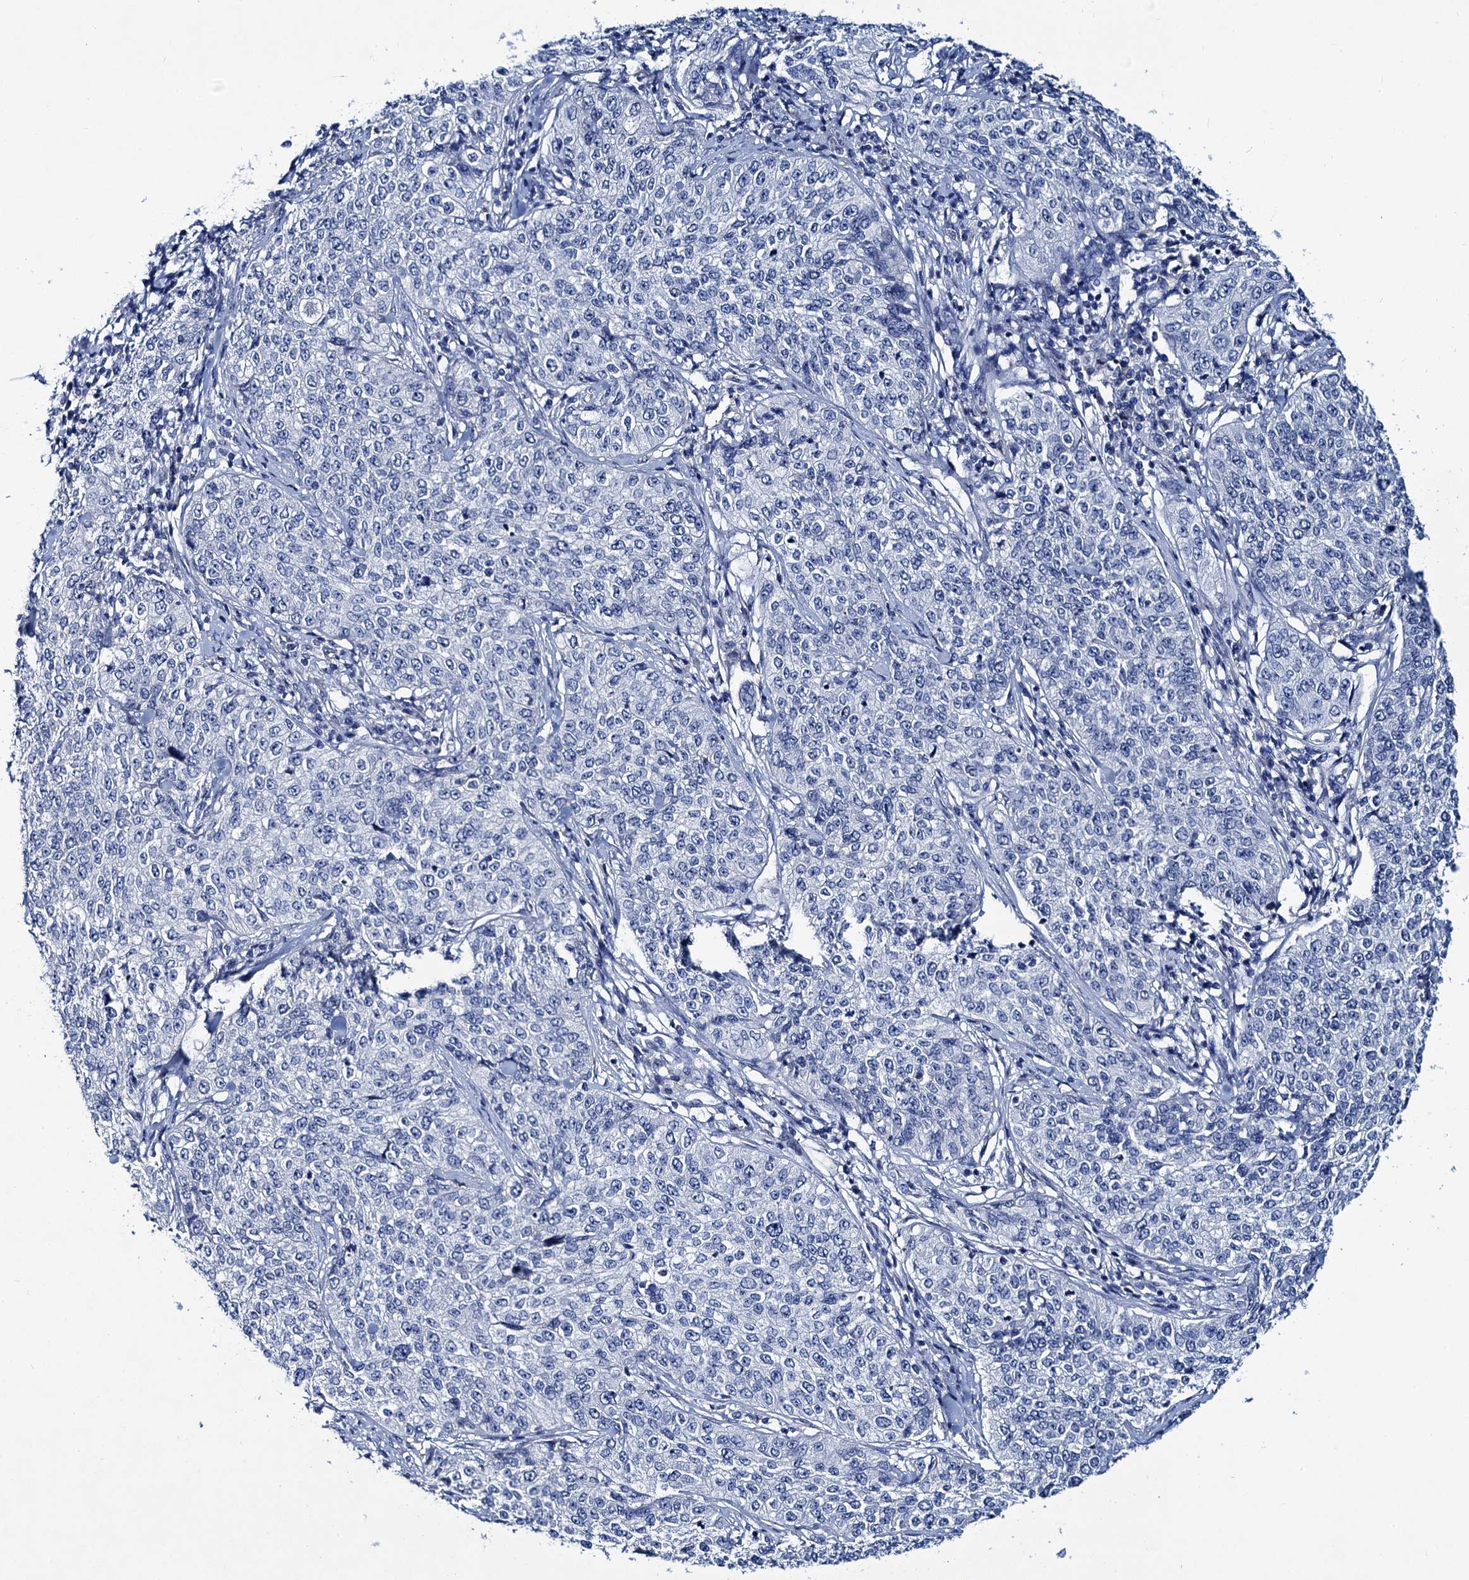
{"staining": {"intensity": "negative", "quantity": "none", "location": "none"}, "tissue": "cervical cancer", "cell_type": "Tumor cells", "image_type": "cancer", "snomed": [{"axis": "morphology", "description": "Squamous cell carcinoma, NOS"}, {"axis": "topography", "description": "Cervix"}], "caption": "Tumor cells are negative for protein expression in human cervical cancer (squamous cell carcinoma). (Brightfield microscopy of DAB (3,3'-diaminobenzidine) IHC at high magnification).", "gene": "RTKN2", "patient": {"sex": "female", "age": 35}}